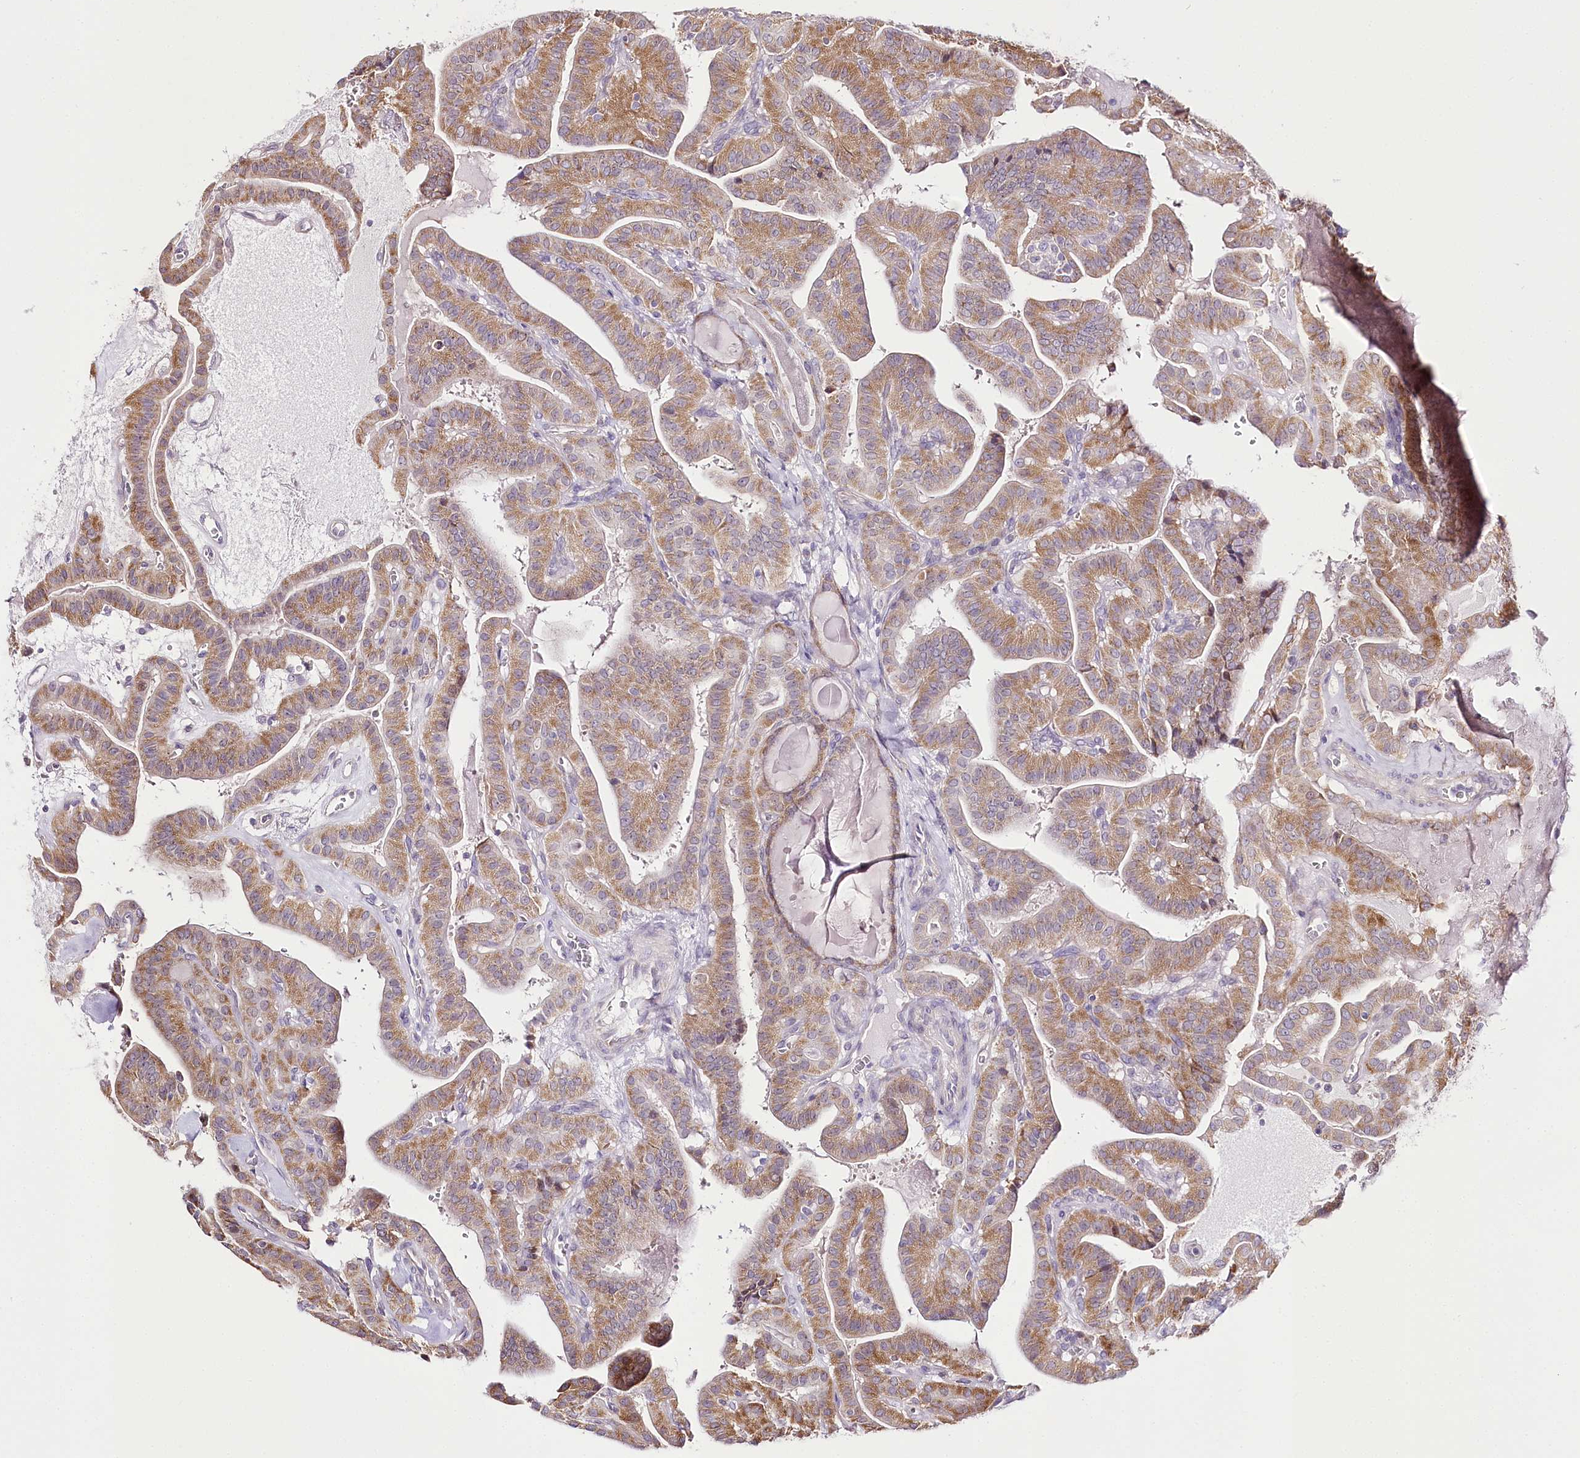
{"staining": {"intensity": "moderate", "quantity": ">75%", "location": "cytoplasmic/membranous"}, "tissue": "thyroid cancer", "cell_type": "Tumor cells", "image_type": "cancer", "snomed": [{"axis": "morphology", "description": "Papillary adenocarcinoma, NOS"}, {"axis": "topography", "description": "Thyroid gland"}], "caption": "A brown stain labels moderate cytoplasmic/membranous staining of a protein in human papillary adenocarcinoma (thyroid) tumor cells.", "gene": "ZNF226", "patient": {"sex": "male", "age": 52}}